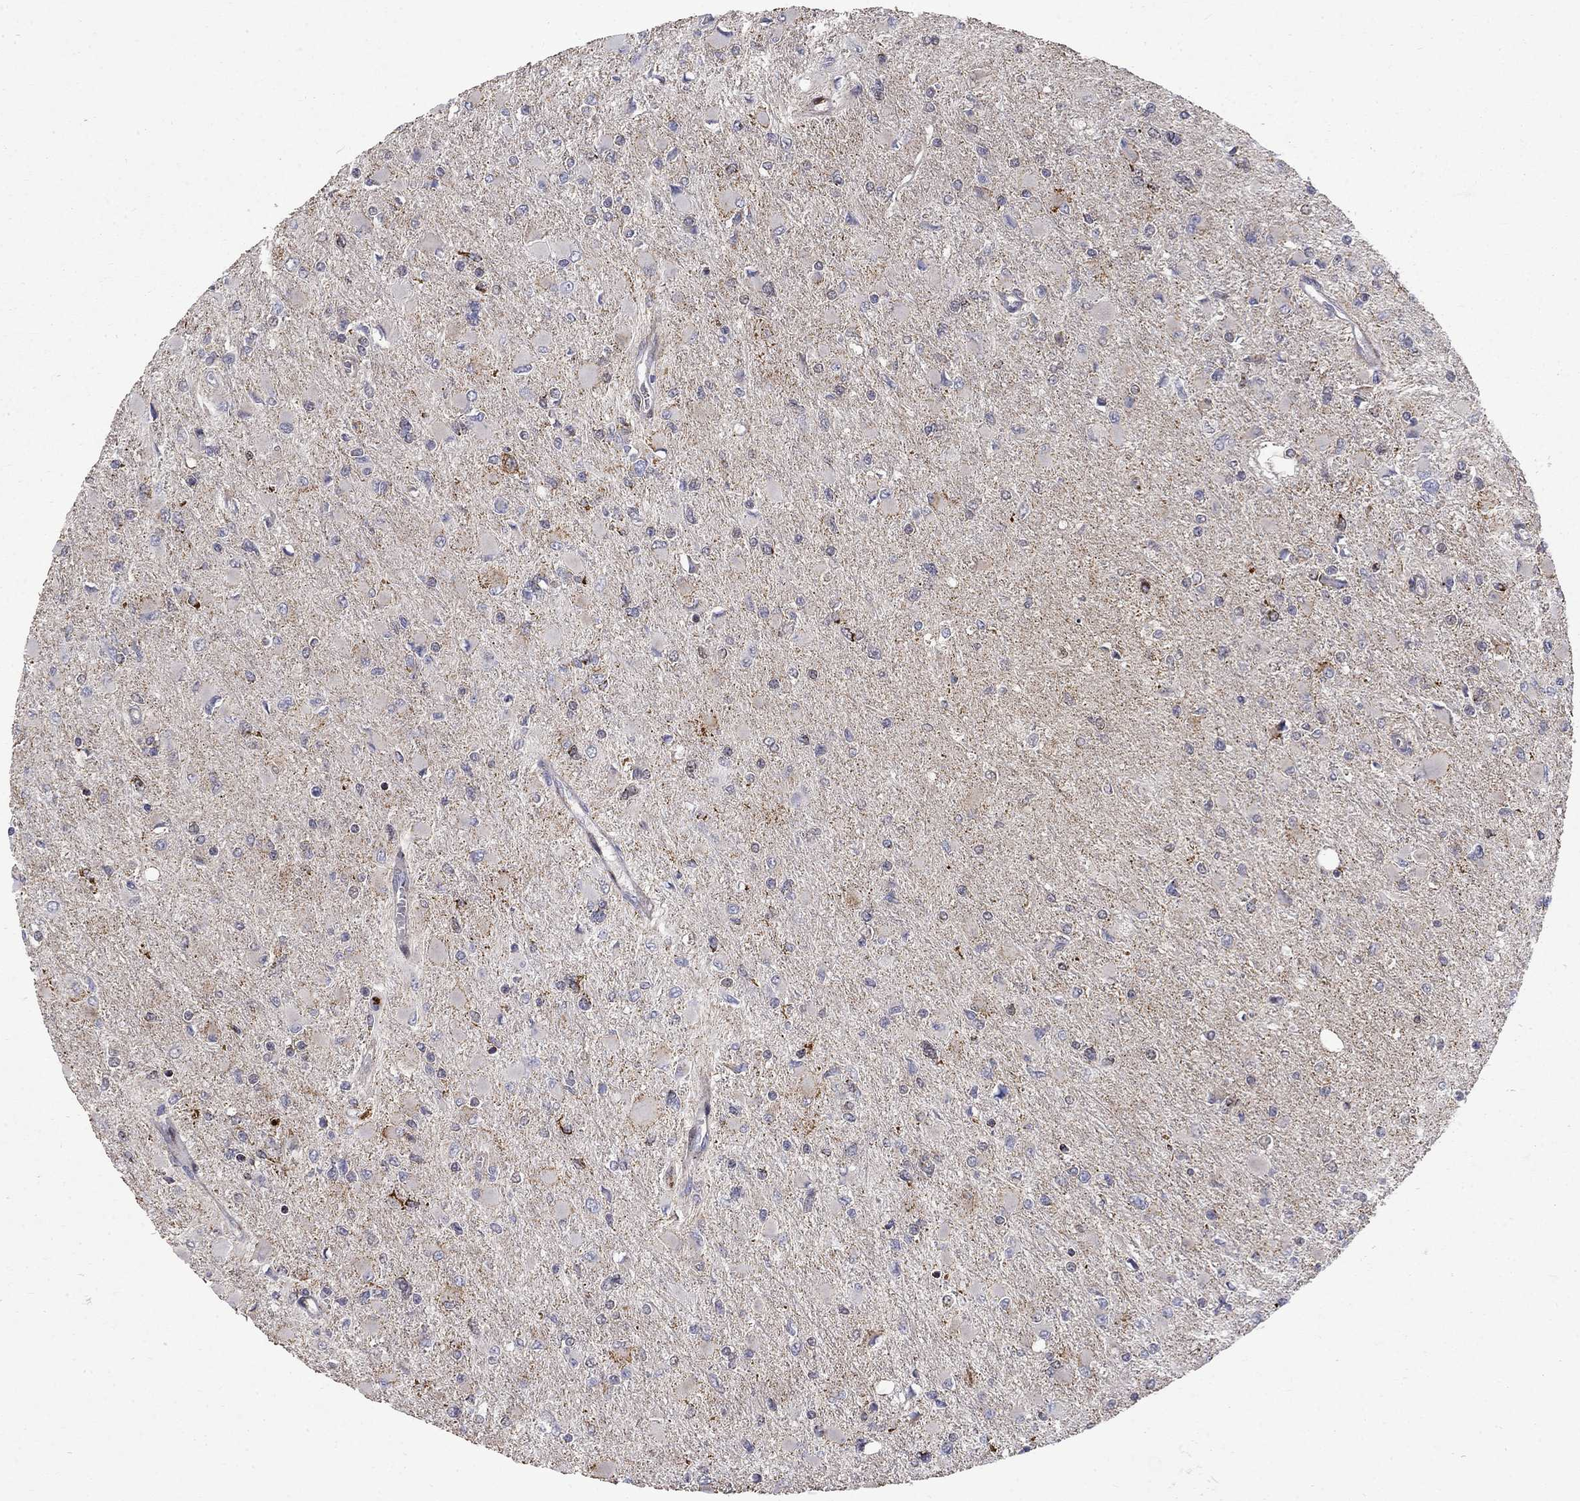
{"staining": {"intensity": "negative", "quantity": "none", "location": "none"}, "tissue": "glioma", "cell_type": "Tumor cells", "image_type": "cancer", "snomed": [{"axis": "morphology", "description": "Glioma, malignant, High grade"}, {"axis": "topography", "description": "Cerebral cortex"}], "caption": "Human high-grade glioma (malignant) stained for a protein using immunohistochemistry reveals no staining in tumor cells.", "gene": "PCBP3", "patient": {"sex": "female", "age": 36}}